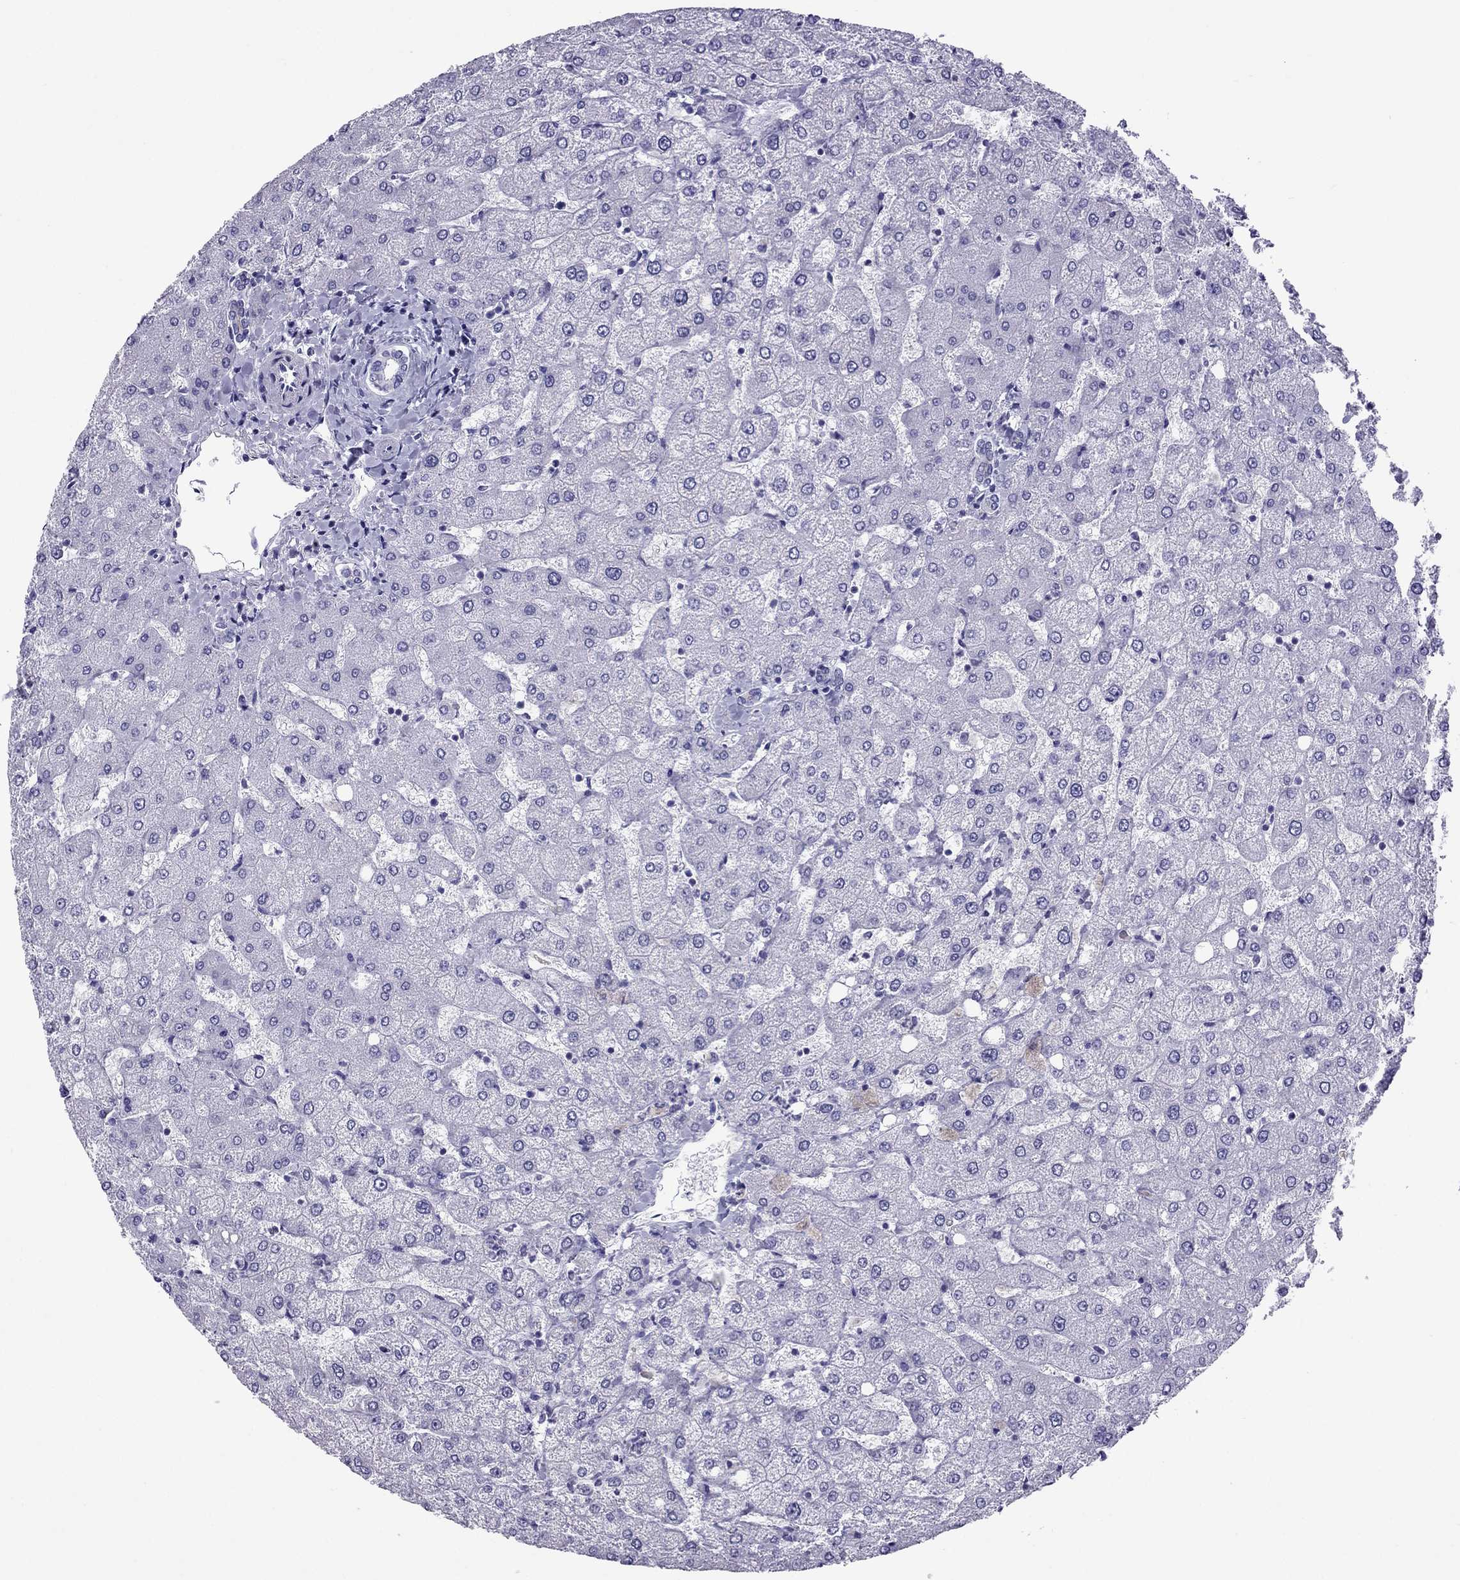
{"staining": {"intensity": "negative", "quantity": "none", "location": "none"}, "tissue": "liver", "cell_type": "Cholangiocytes", "image_type": "normal", "snomed": [{"axis": "morphology", "description": "Normal tissue, NOS"}, {"axis": "topography", "description": "Liver"}], "caption": "Micrograph shows no protein positivity in cholangiocytes of normal liver. (DAB (3,3'-diaminobenzidine) immunohistochemistry with hematoxylin counter stain).", "gene": "MYL11", "patient": {"sex": "female", "age": 54}}